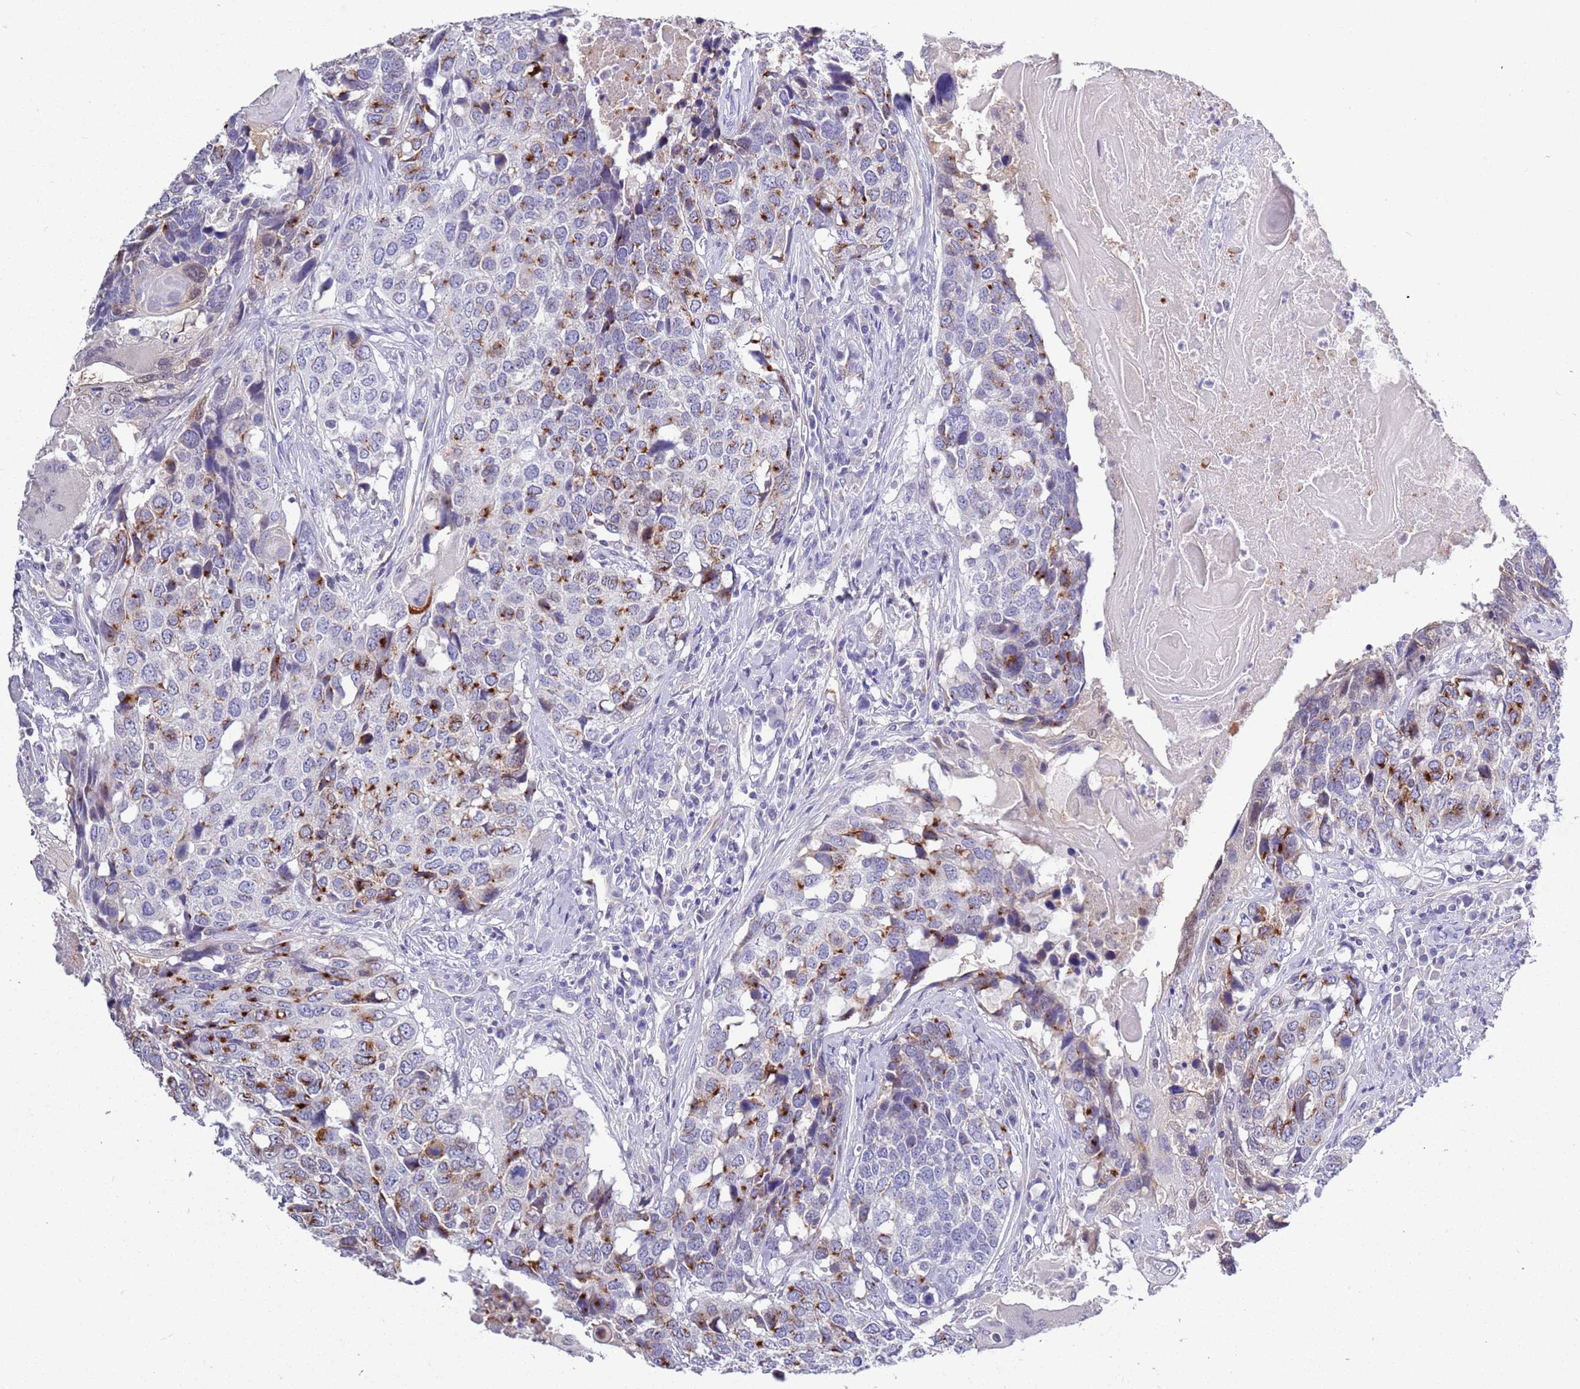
{"staining": {"intensity": "strong", "quantity": "<25%", "location": "cytoplasmic/membranous"}, "tissue": "head and neck cancer", "cell_type": "Tumor cells", "image_type": "cancer", "snomed": [{"axis": "morphology", "description": "Squamous cell carcinoma, NOS"}, {"axis": "topography", "description": "Head-Neck"}], "caption": "Immunohistochemistry (IHC) photomicrograph of human head and neck cancer (squamous cell carcinoma) stained for a protein (brown), which displays medium levels of strong cytoplasmic/membranous positivity in approximately <25% of tumor cells.", "gene": "BRMS1L", "patient": {"sex": "male", "age": 66}}